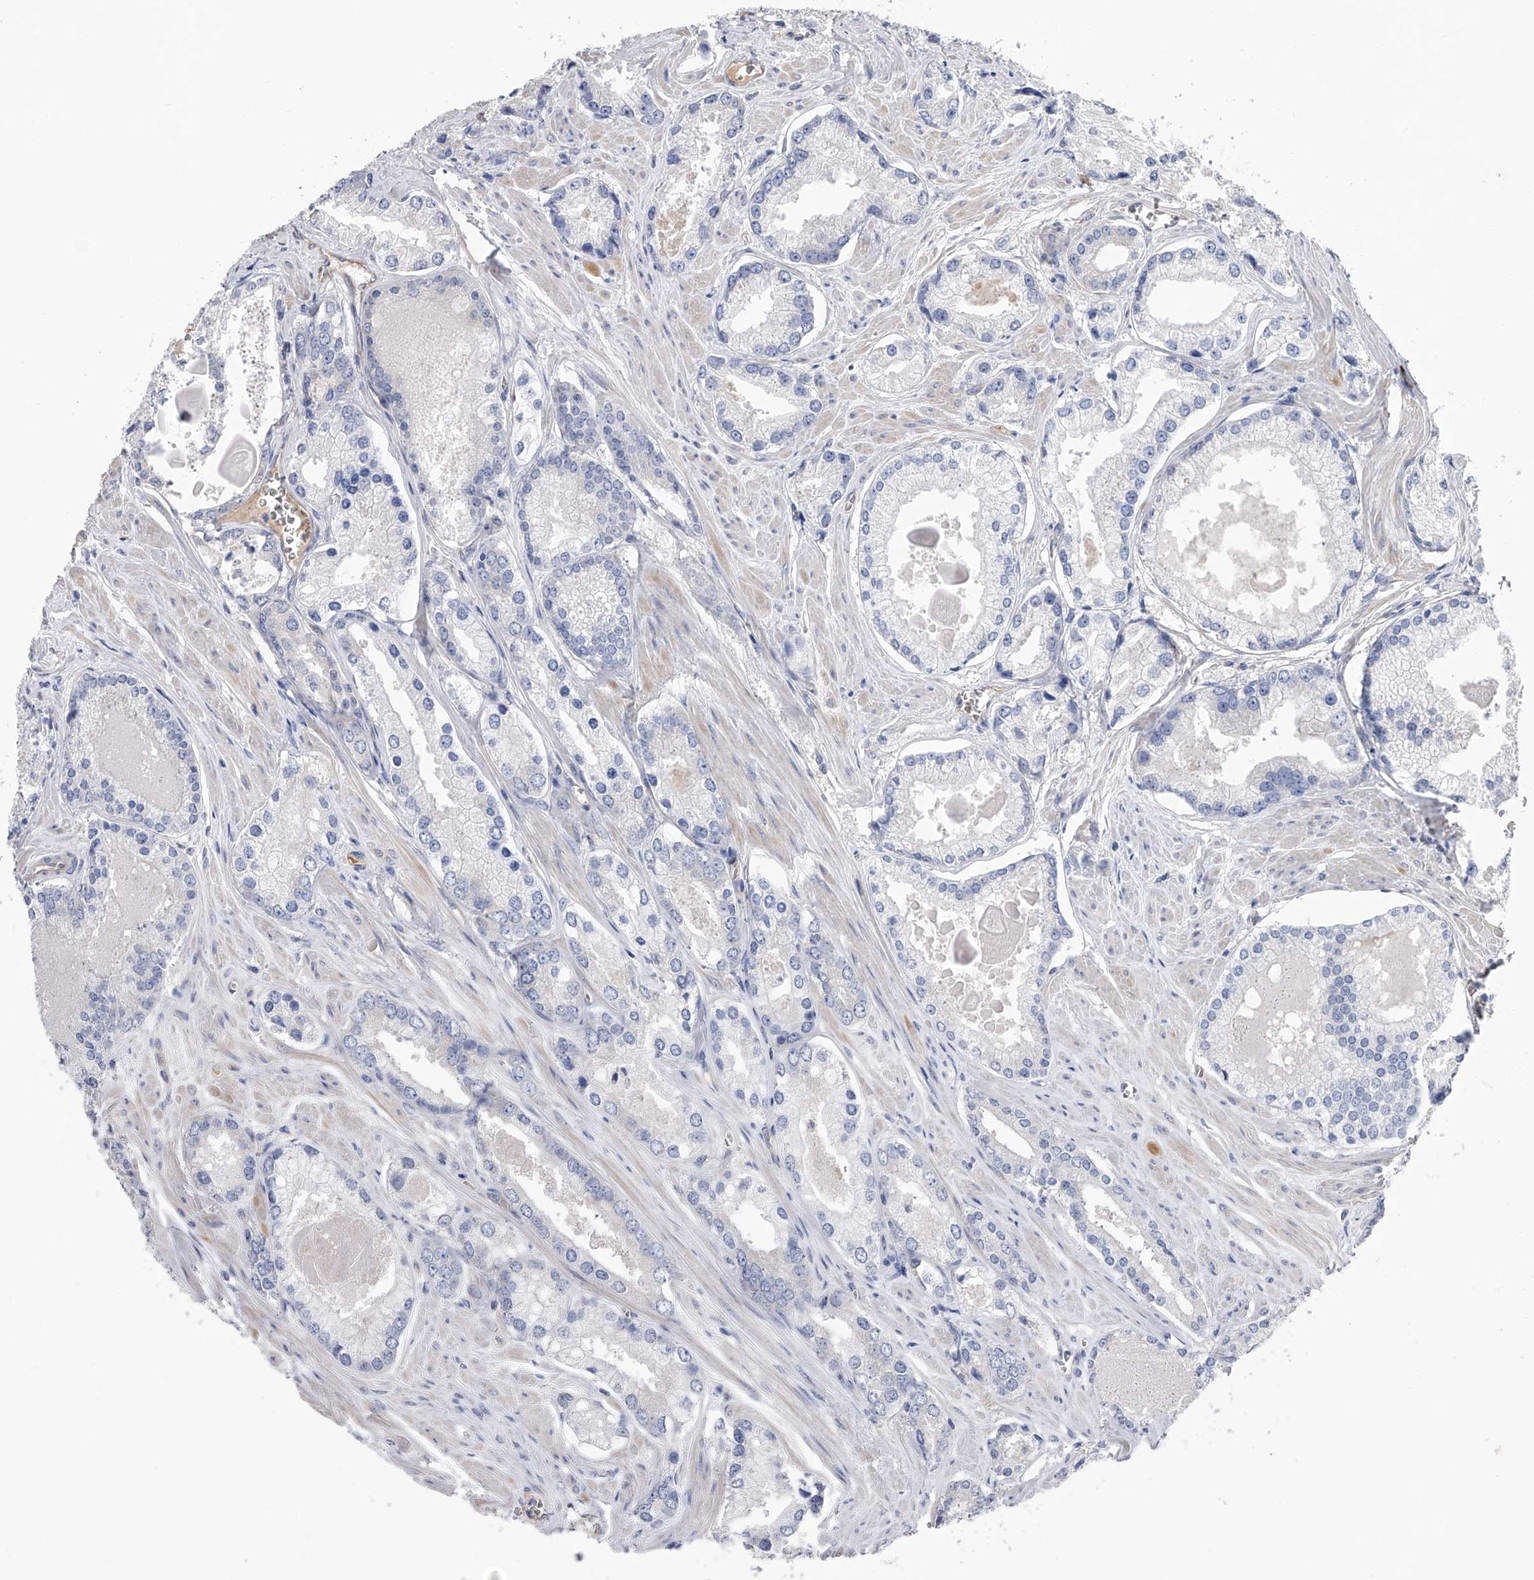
{"staining": {"intensity": "negative", "quantity": "none", "location": "none"}, "tissue": "prostate cancer", "cell_type": "Tumor cells", "image_type": "cancer", "snomed": [{"axis": "morphology", "description": "Adenocarcinoma, Low grade"}, {"axis": "topography", "description": "Prostate"}], "caption": "An image of prostate adenocarcinoma (low-grade) stained for a protein demonstrates no brown staining in tumor cells.", "gene": "RWDD2A", "patient": {"sex": "male", "age": 54}}